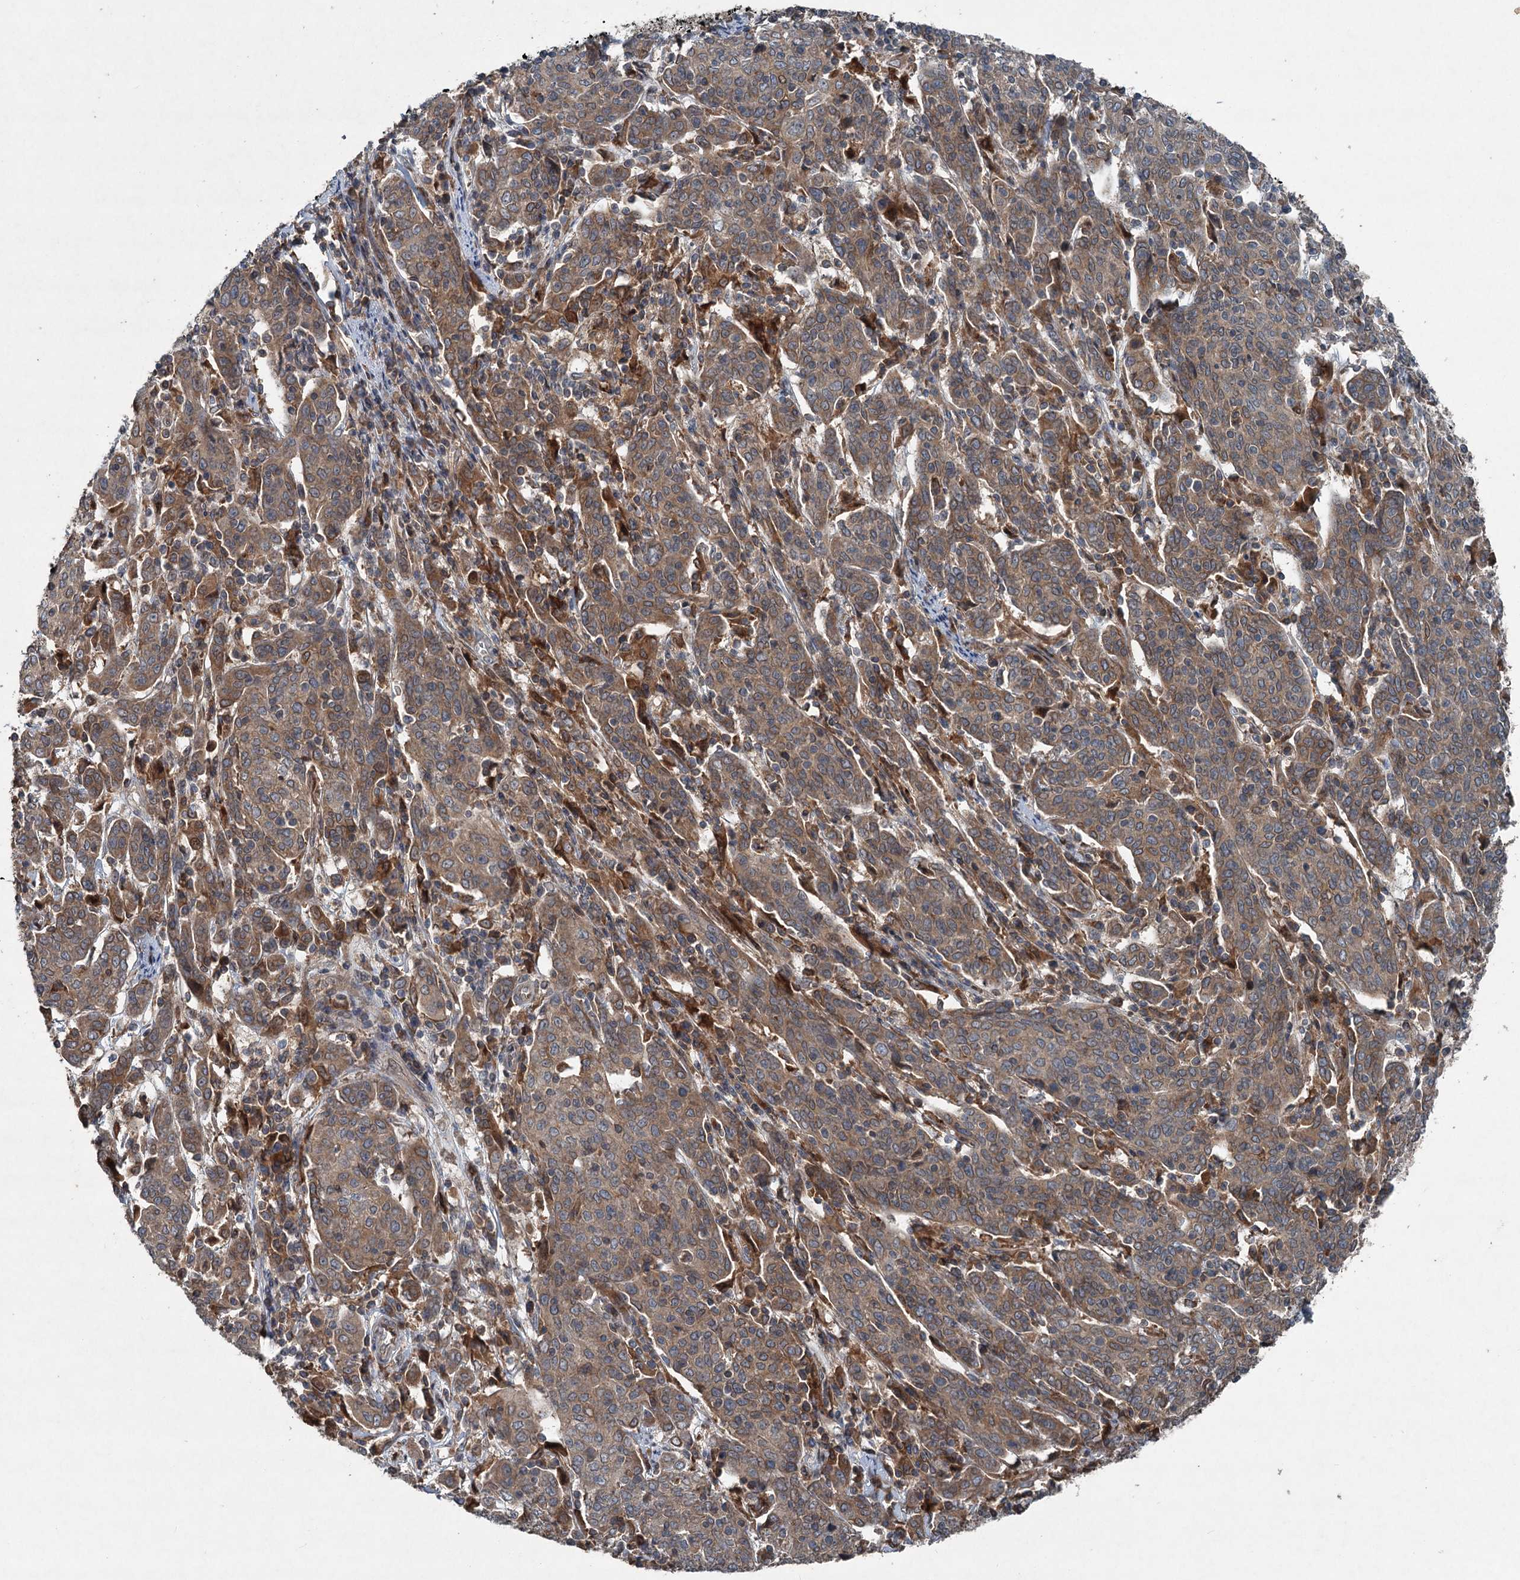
{"staining": {"intensity": "moderate", "quantity": ">75%", "location": "cytoplasmic/membranous"}, "tissue": "cervical cancer", "cell_type": "Tumor cells", "image_type": "cancer", "snomed": [{"axis": "morphology", "description": "Squamous cell carcinoma, NOS"}, {"axis": "topography", "description": "Cervix"}], "caption": "DAB (3,3'-diaminobenzidine) immunohistochemical staining of cervical cancer displays moderate cytoplasmic/membranous protein staining in about >75% of tumor cells.", "gene": "TAPBPL", "patient": {"sex": "female", "age": 67}}